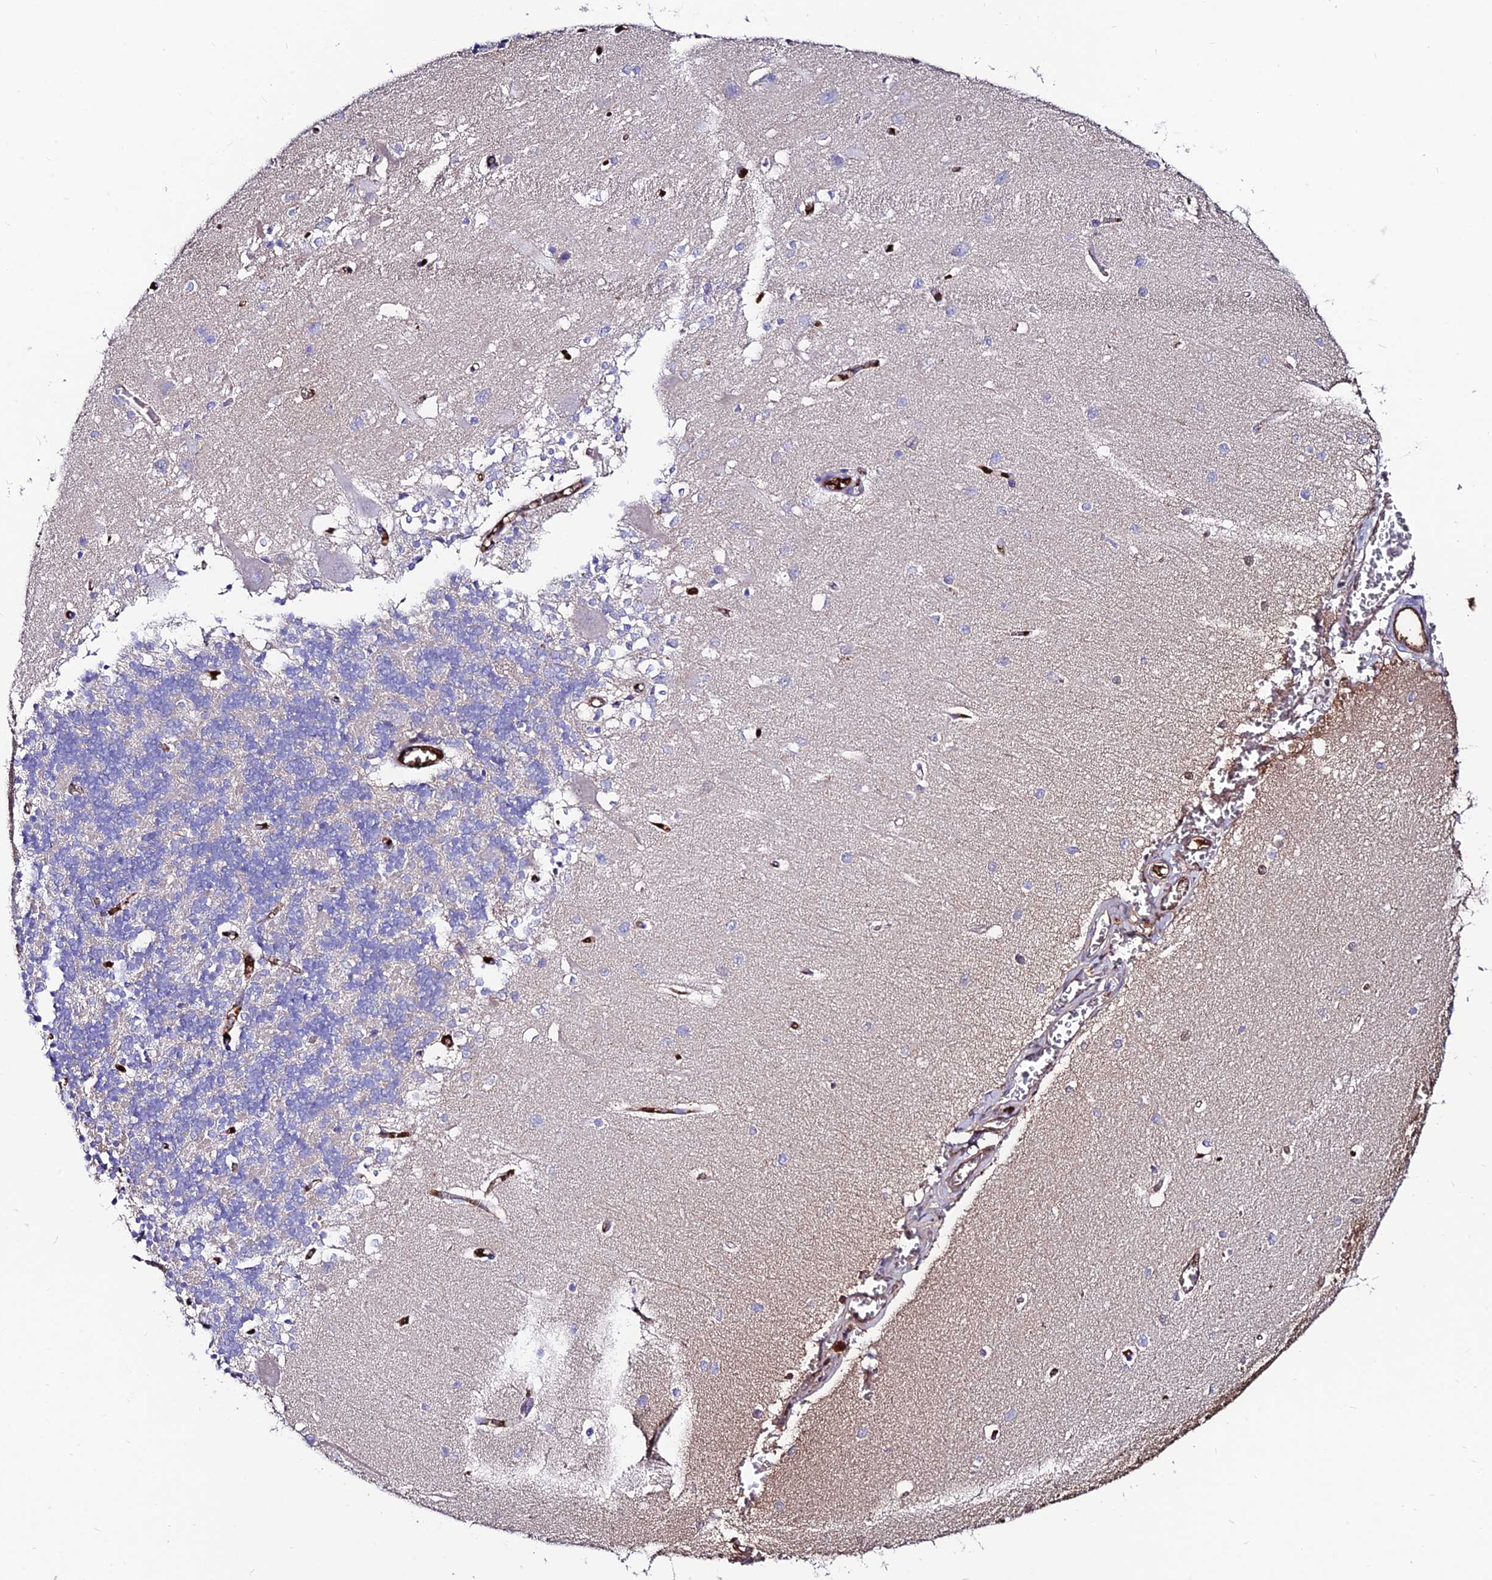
{"staining": {"intensity": "negative", "quantity": "none", "location": "none"}, "tissue": "cerebellum", "cell_type": "Cells in granular layer", "image_type": "normal", "snomed": [{"axis": "morphology", "description": "Normal tissue, NOS"}, {"axis": "topography", "description": "Cerebellum"}], "caption": "Immunohistochemistry micrograph of normal cerebellum: cerebellum stained with DAB shows no significant protein staining in cells in granular layer.", "gene": "SLC25A16", "patient": {"sex": "male", "age": 37}}